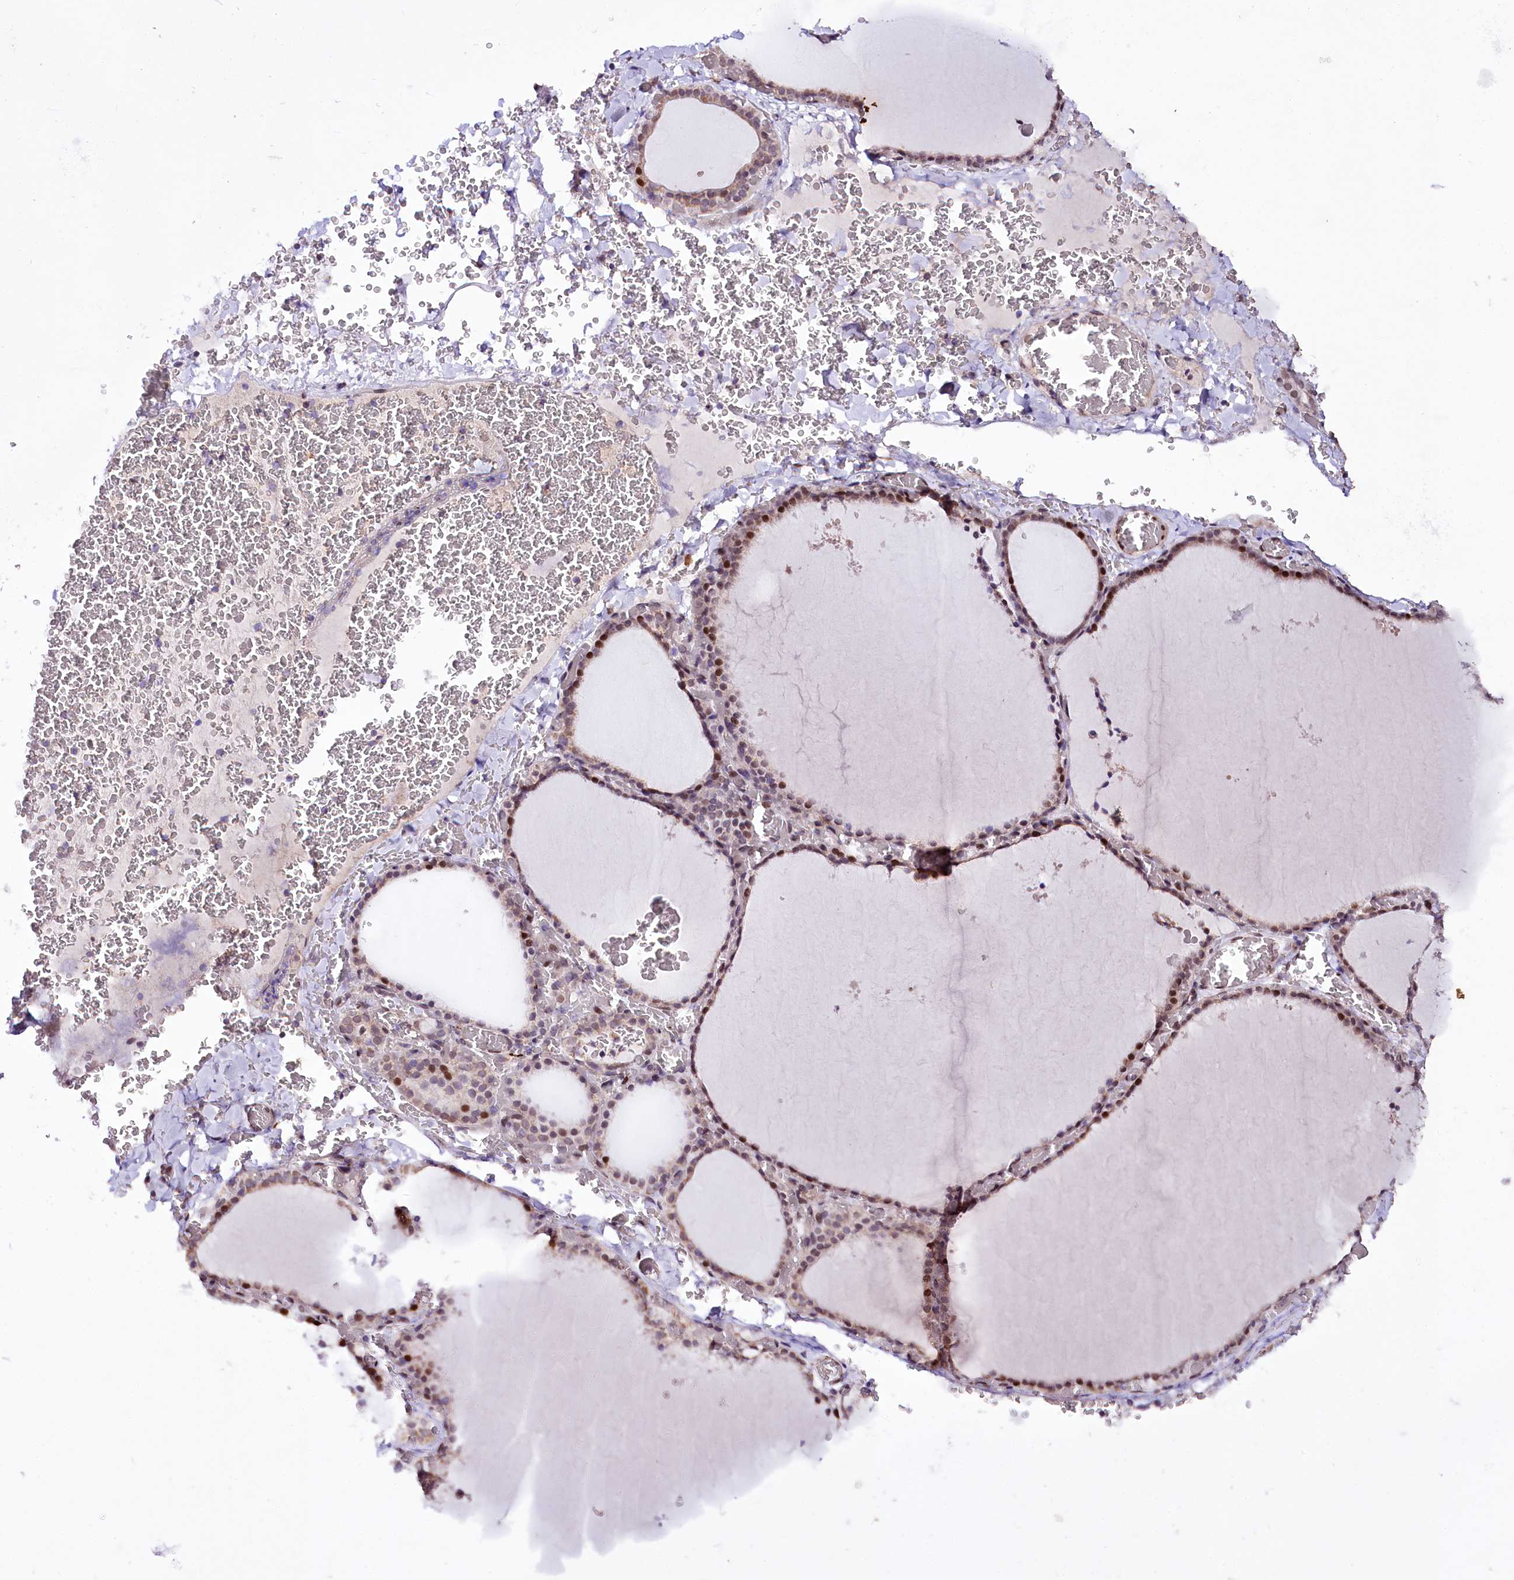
{"staining": {"intensity": "moderate", "quantity": "<25%", "location": "nuclear"}, "tissue": "thyroid gland", "cell_type": "Glandular cells", "image_type": "normal", "snomed": [{"axis": "morphology", "description": "Normal tissue, NOS"}, {"axis": "topography", "description": "Thyroid gland"}], "caption": "Immunohistochemical staining of normal human thyroid gland exhibits low levels of moderate nuclear expression in approximately <25% of glandular cells.", "gene": "ZNF226", "patient": {"sex": "female", "age": 39}}